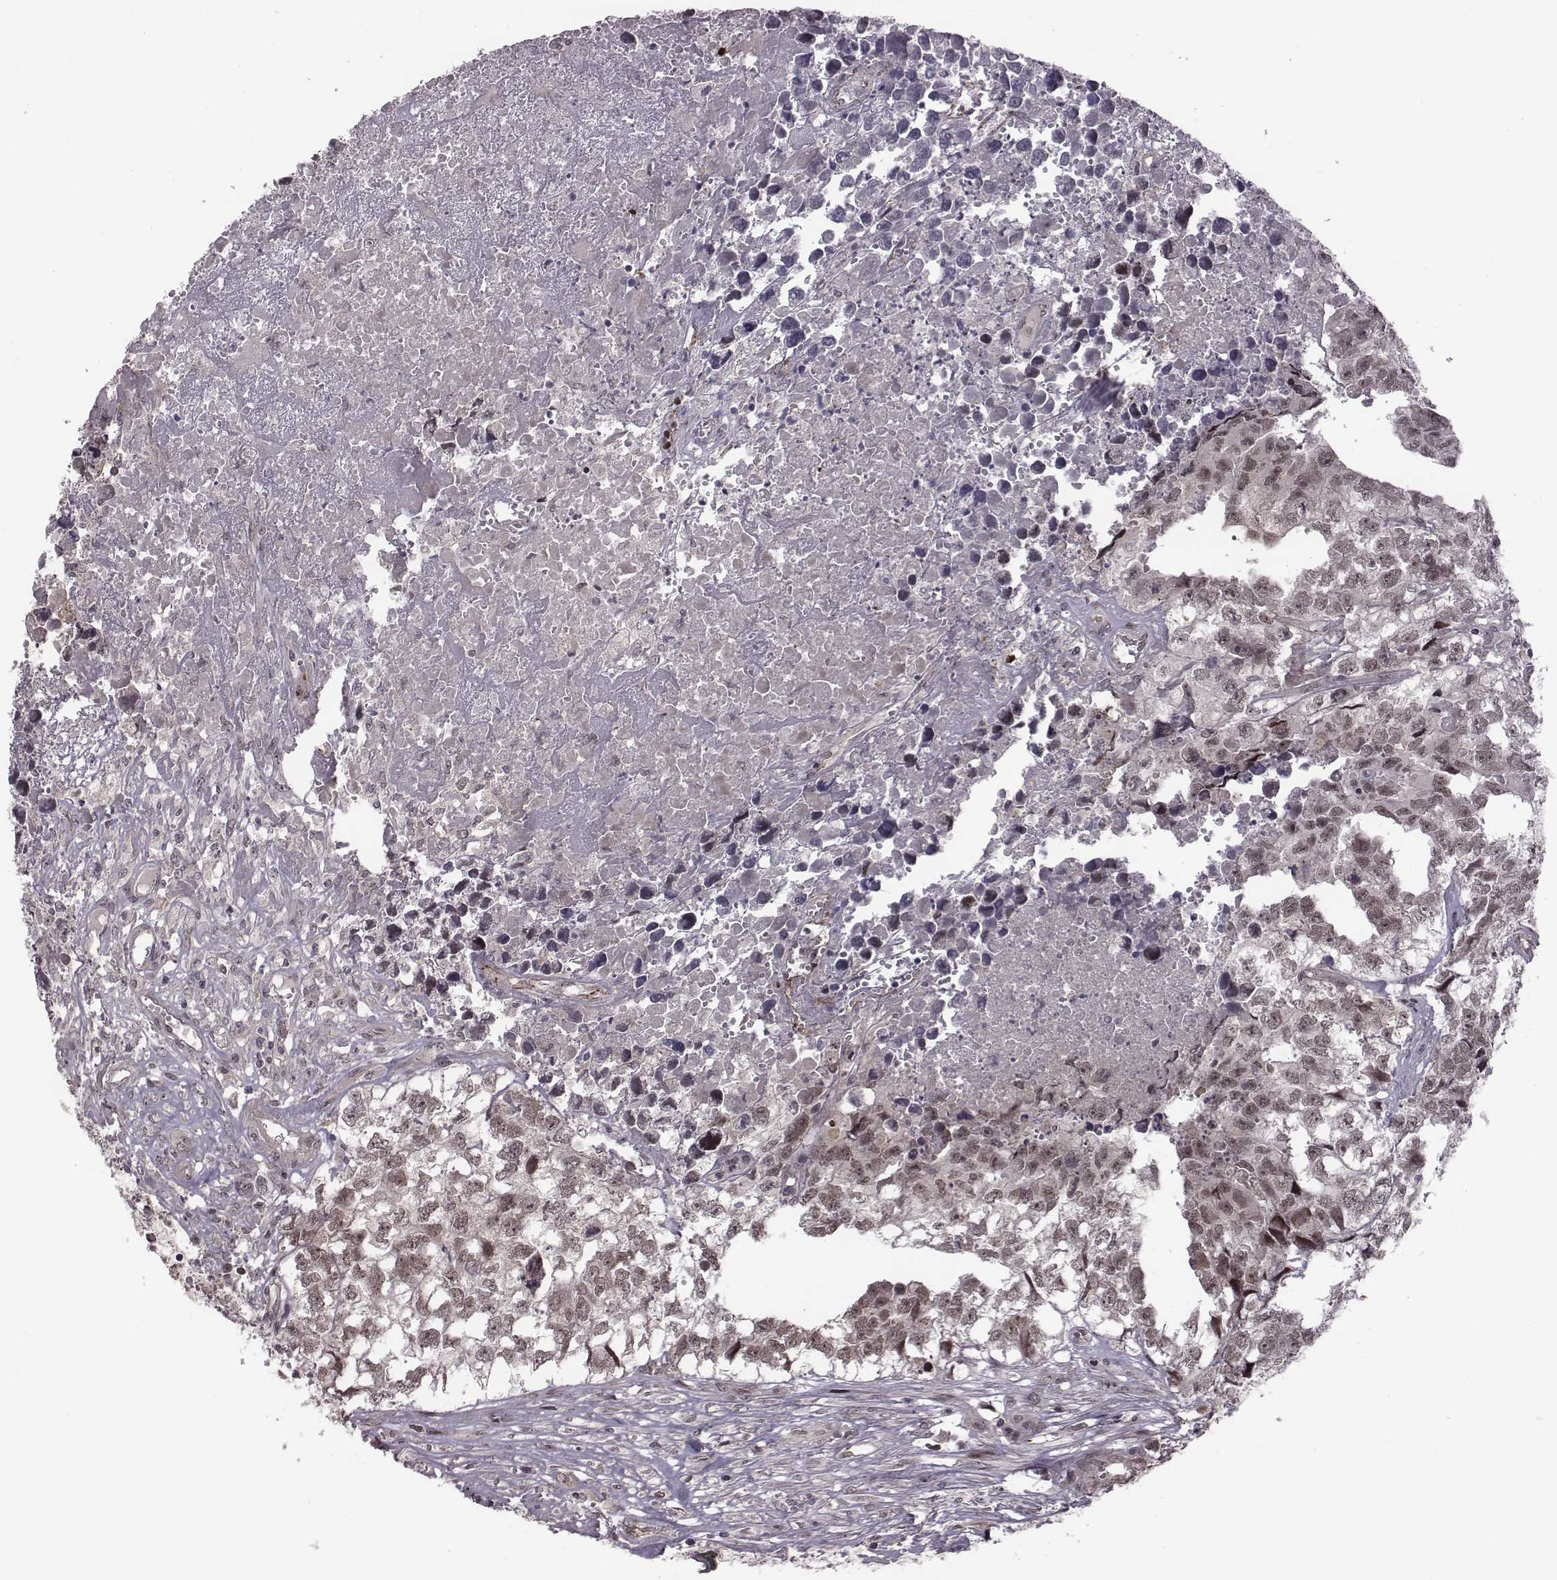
{"staining": {"intensity": "negative", "quantity": "none", "location": "none"}, "tissue": "testis cancer", "cell_type": "Tumor cells", "image_type": "cancer", "snomed": [{"axis": "morphology", "description": "Carcinoma, Embryonal, NOS"}, {"axis": "morphology", "description": "Teratoma, malignant, NOS"}, {"axis": "topography", "description": "Testis"}], "caption": "This is a histopathology image of immunohistochemistry (IHC) staining of testis embryonal carcinoma, which shows no staining in tumor cells.", "gene": "RPL3", "patient": {"sex": "male", "age": 44}}